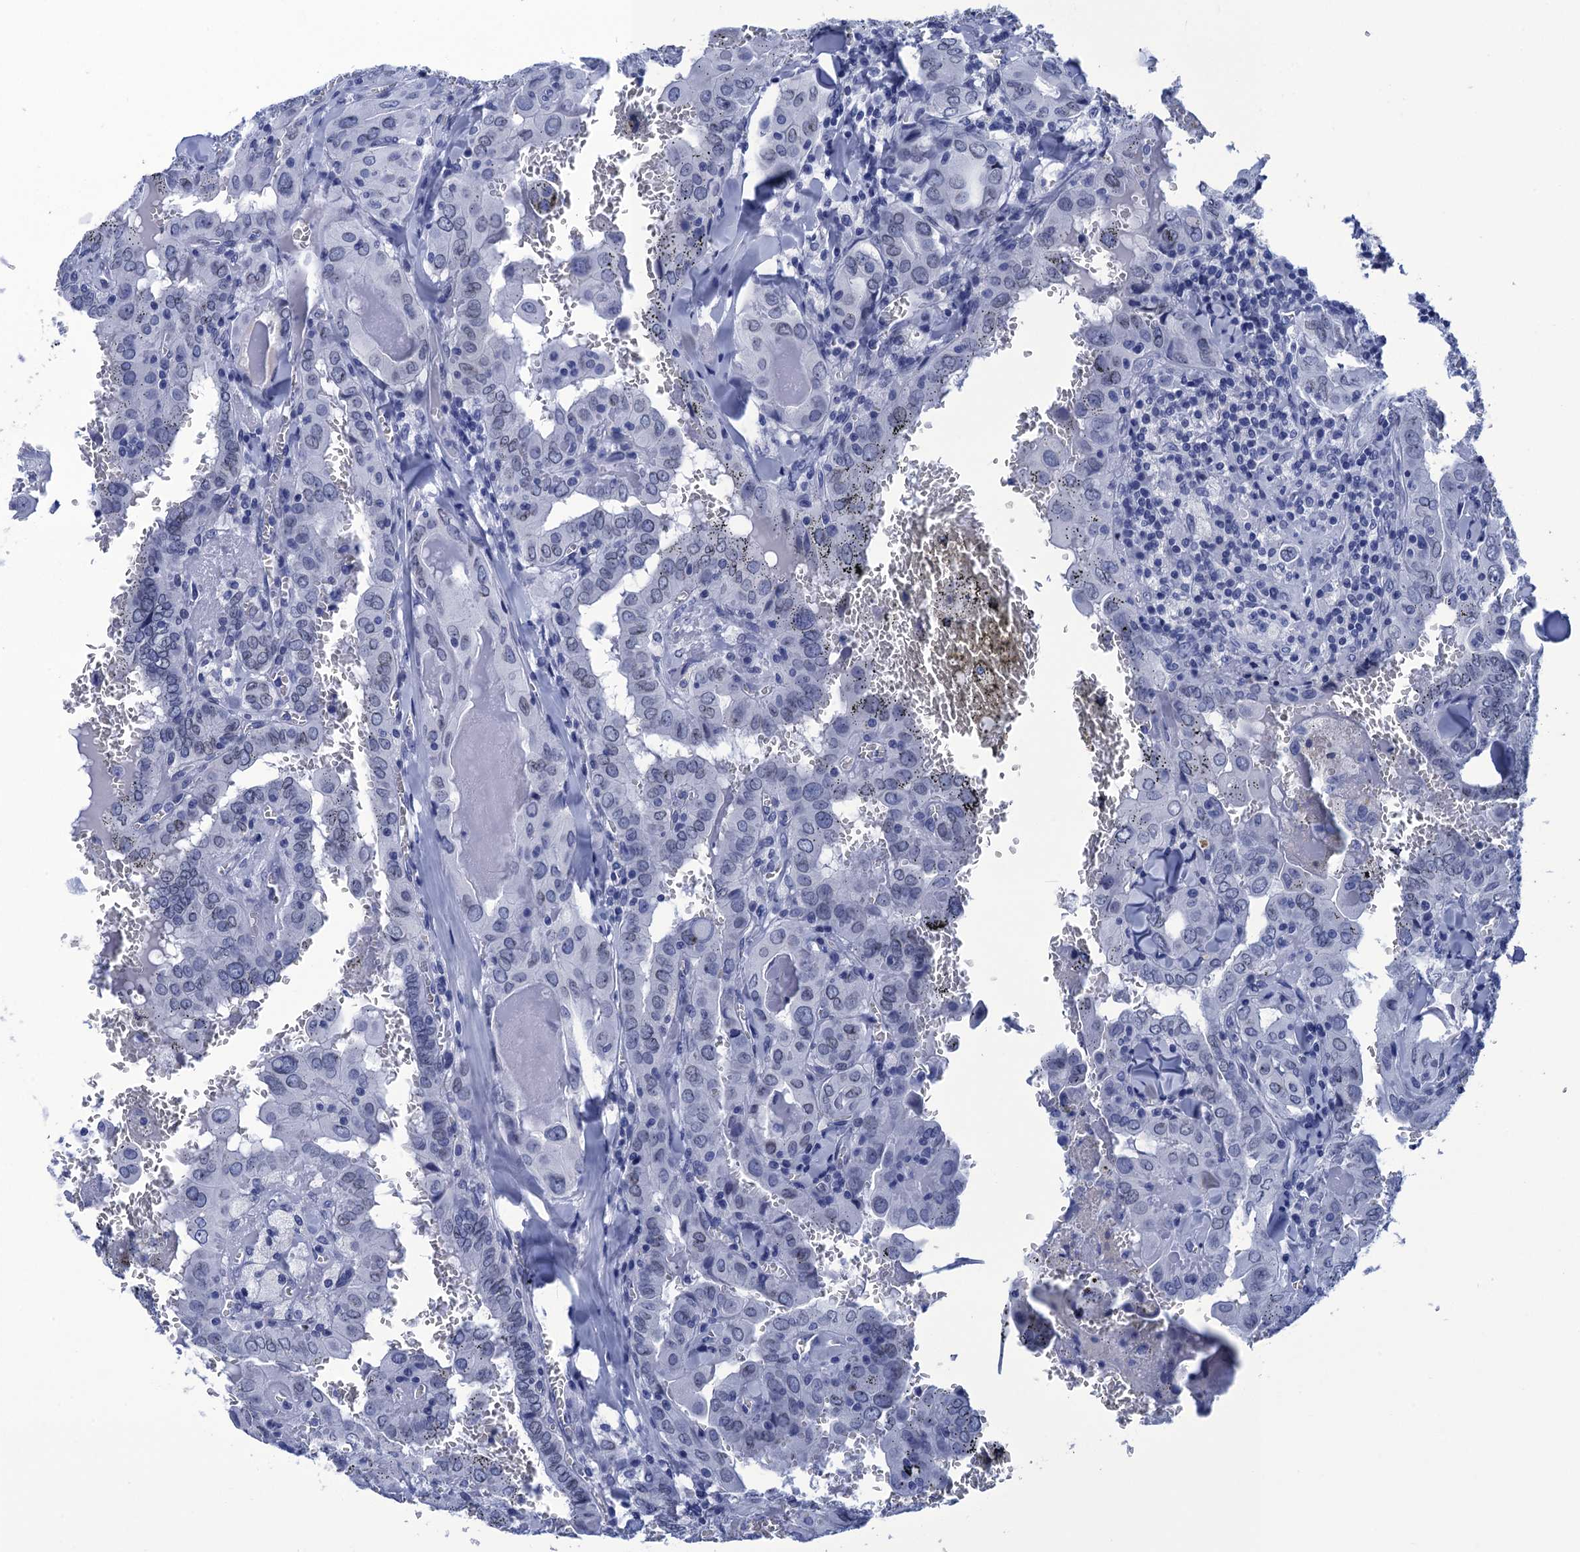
{"staining": {"intensity": "negative", "quantity": "none", "location": "none"}, "tissue": "thyroid cancer", "cell_type": "Tumor cells", "image_type": "cancer", "snomed": [{"axis": "morphology", "description": "Papillary adenocarcinoma, NOS"}, {"axis": "topography", "description": "Thyroid gland"}], "caption": "A photomicrograph of thyroid cancer stained for a protein shows no brown staining in tumor cells.", "gene": "METTL25", "patient": {"sex": "female", "age": 72}}